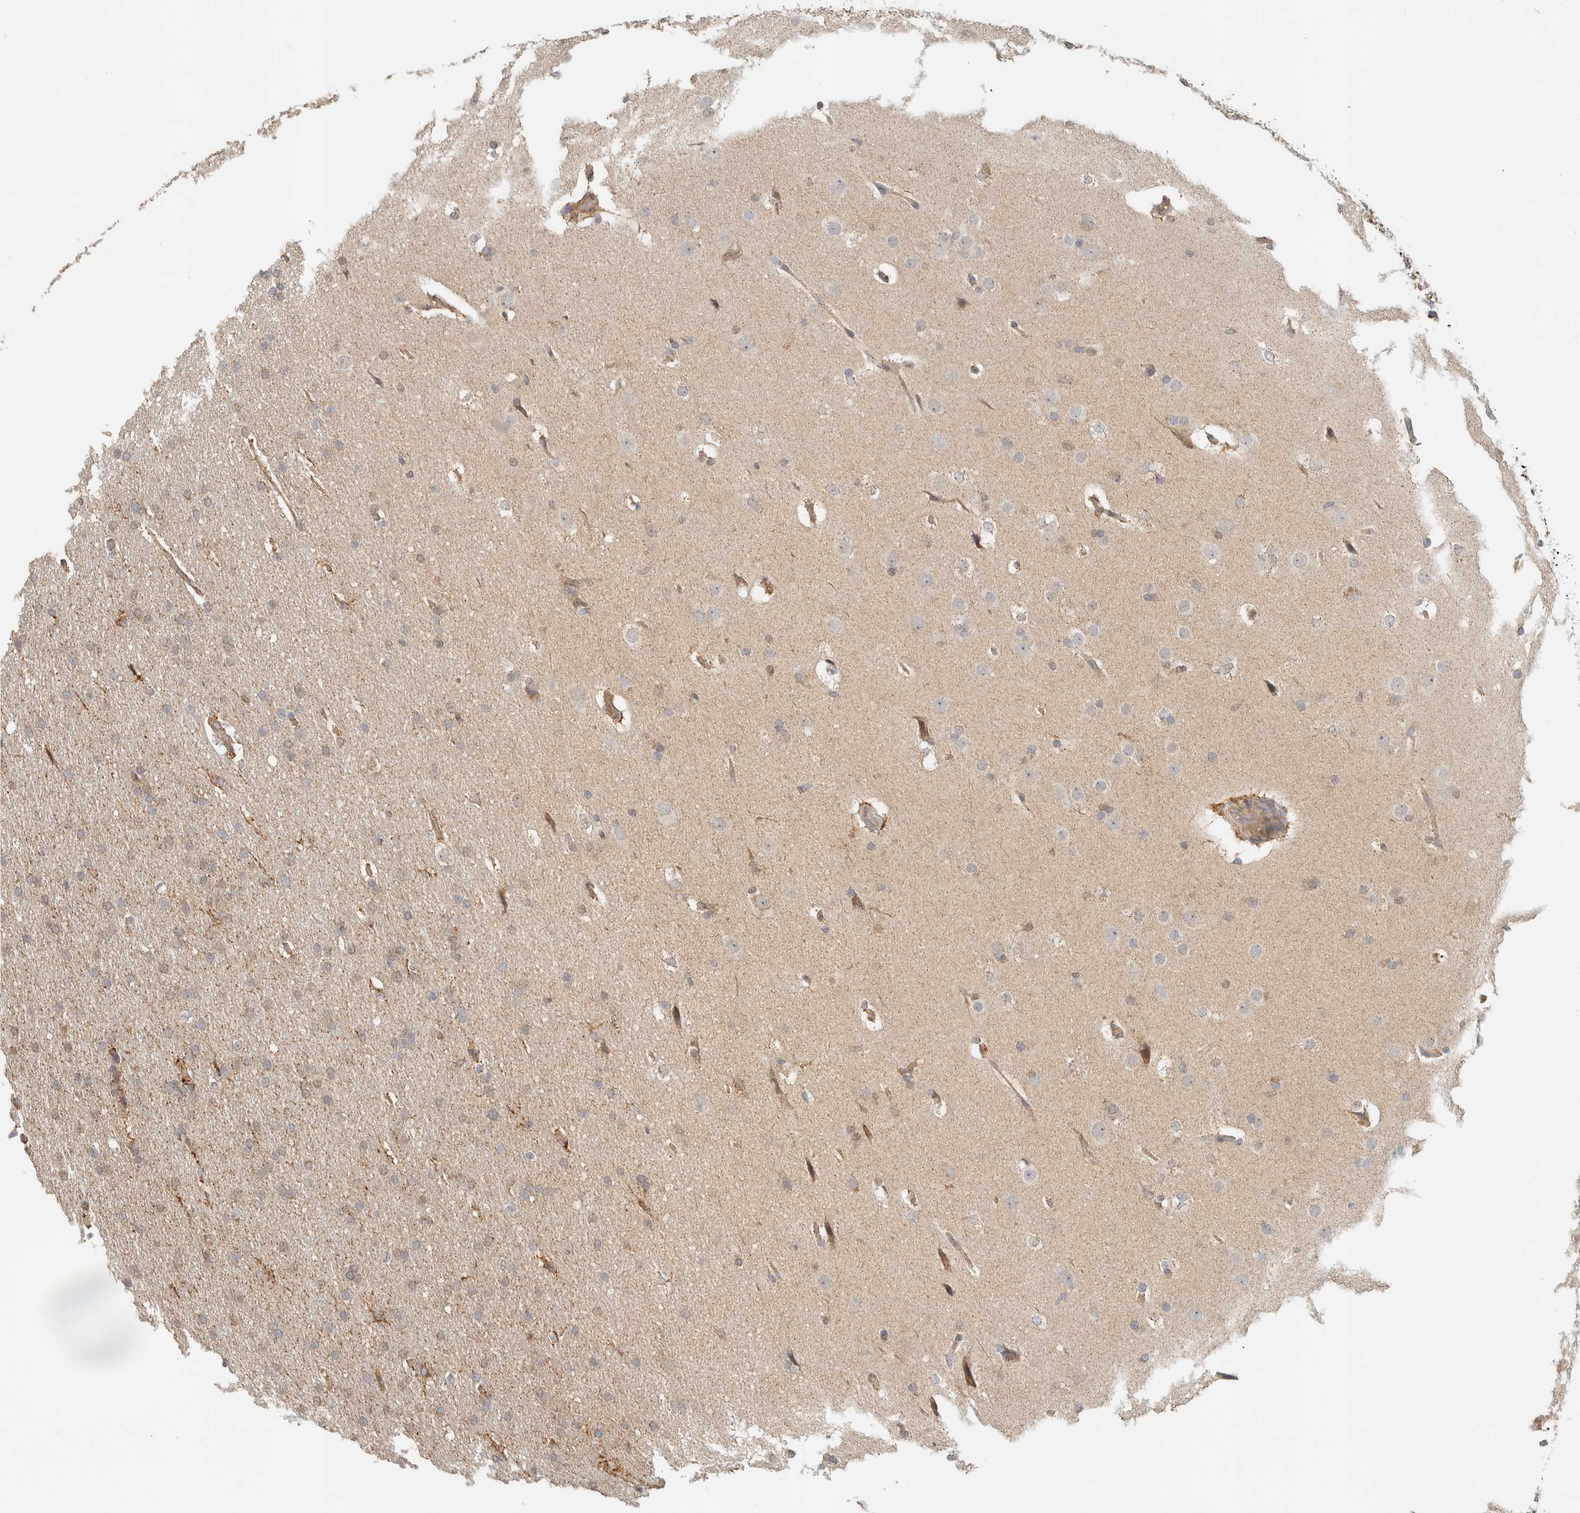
{"staining": {"intensity": "weak", "quantity": ">75%", "location": "cytoplasmic/membranous"}, "tissue": "glioma", "cell_type": "Tumor cells", "image_type": "cancer", "snomed": [{"axis": "morphology", "description": "Glioma, malignant, Low grade"}, {"axis": "topography", "description": "Brain"}], "caption": "Glioma stained for a protein shows weak cytoplasmic/membranous positivity in tumor cells.", "gene": "PDE7B", "patient": {"sex": "female", "age": 37}}